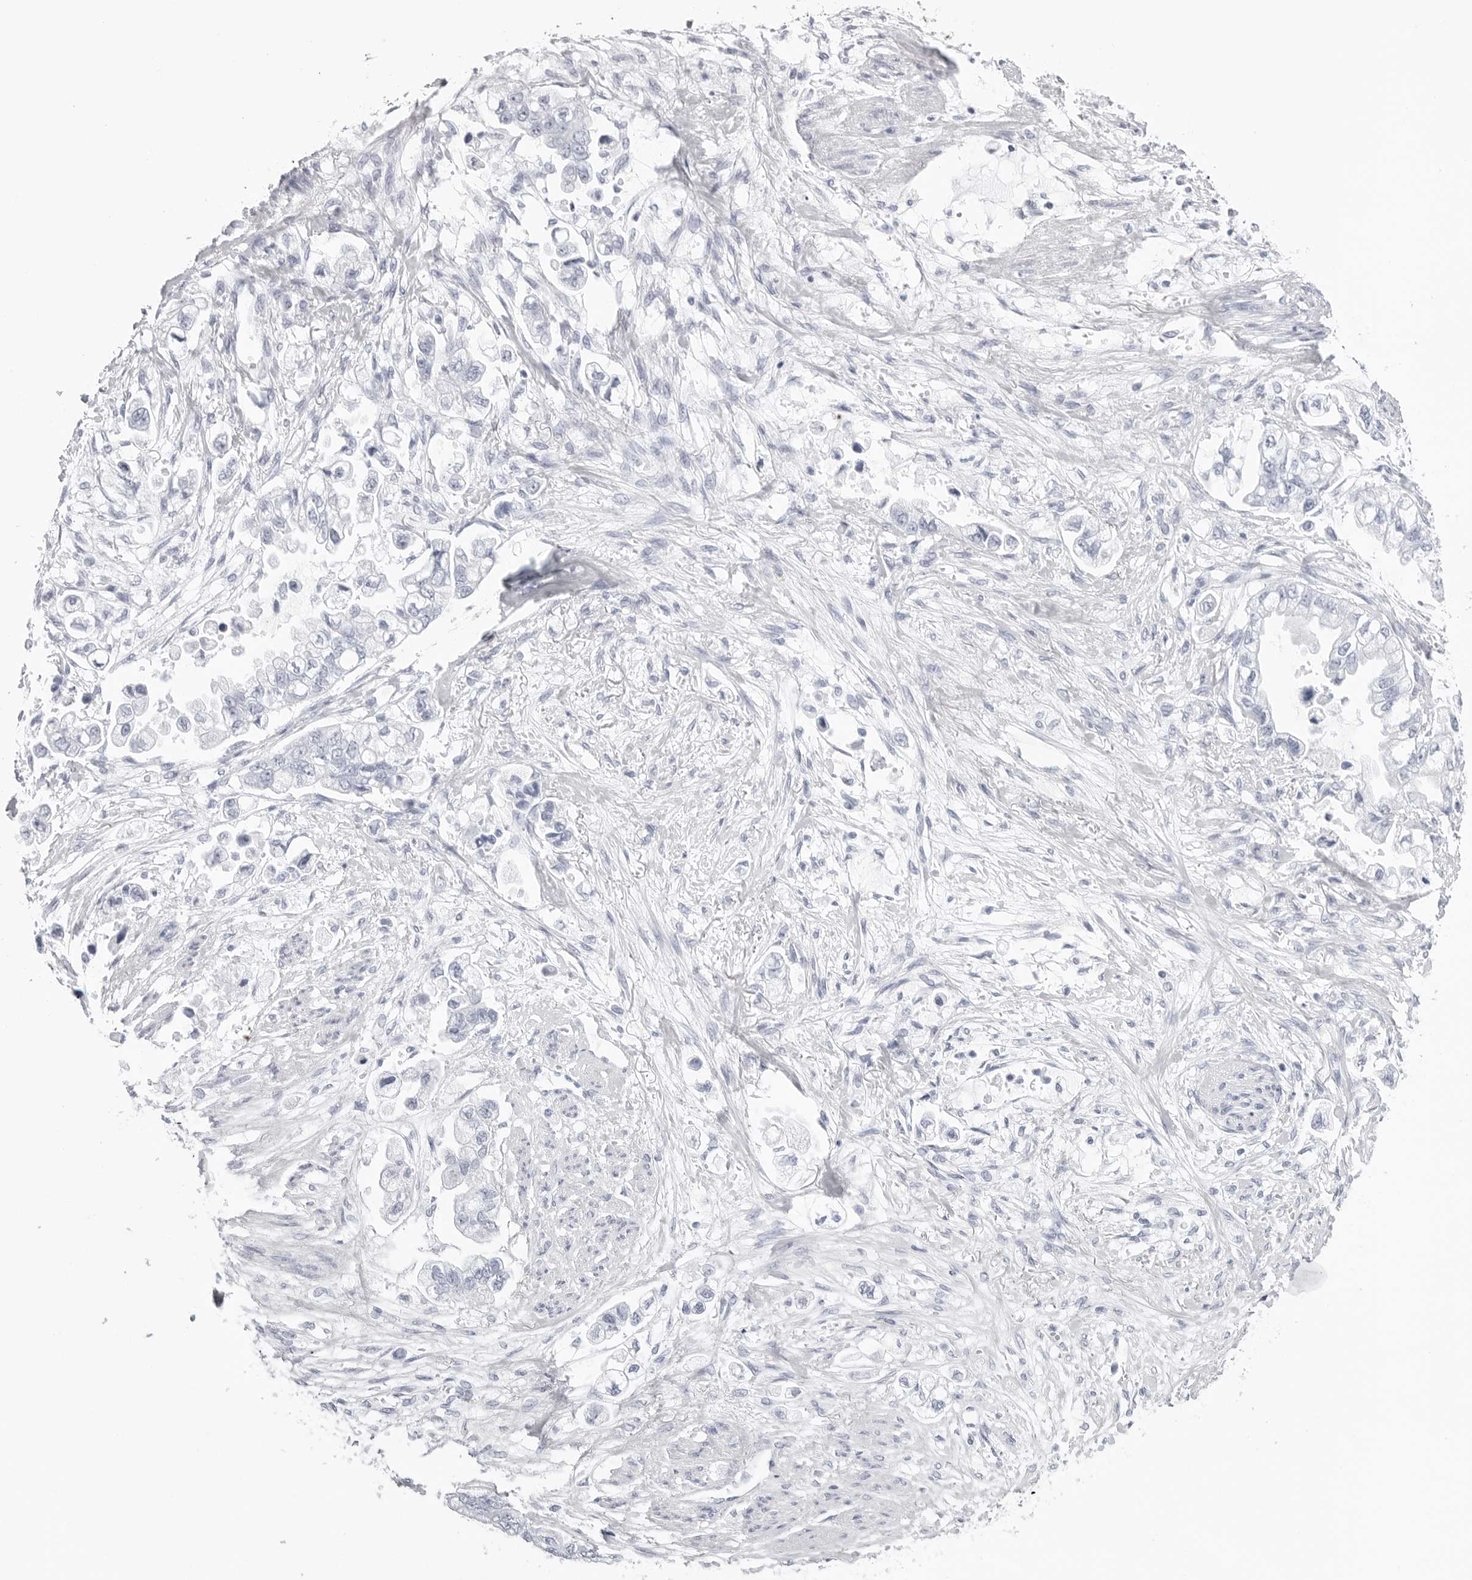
{"staining": {"intensity": "negative", "quantity": "none", "location": "none"}, "tissue": "stomach cancer", "cell_type": "Tumor cells", "image_type": "cancer", "snomed": [{"axis": "morphology", "description": "Adenocarcinoma, NOS"}, {"axis": "topography", "description": "Stomach"}], "caption": "Histopathology image shows no protein staining in tumor cells of stomach cancer tissue.", "gene": "CST2", "patient": {"sex": "male", "age": 62}}